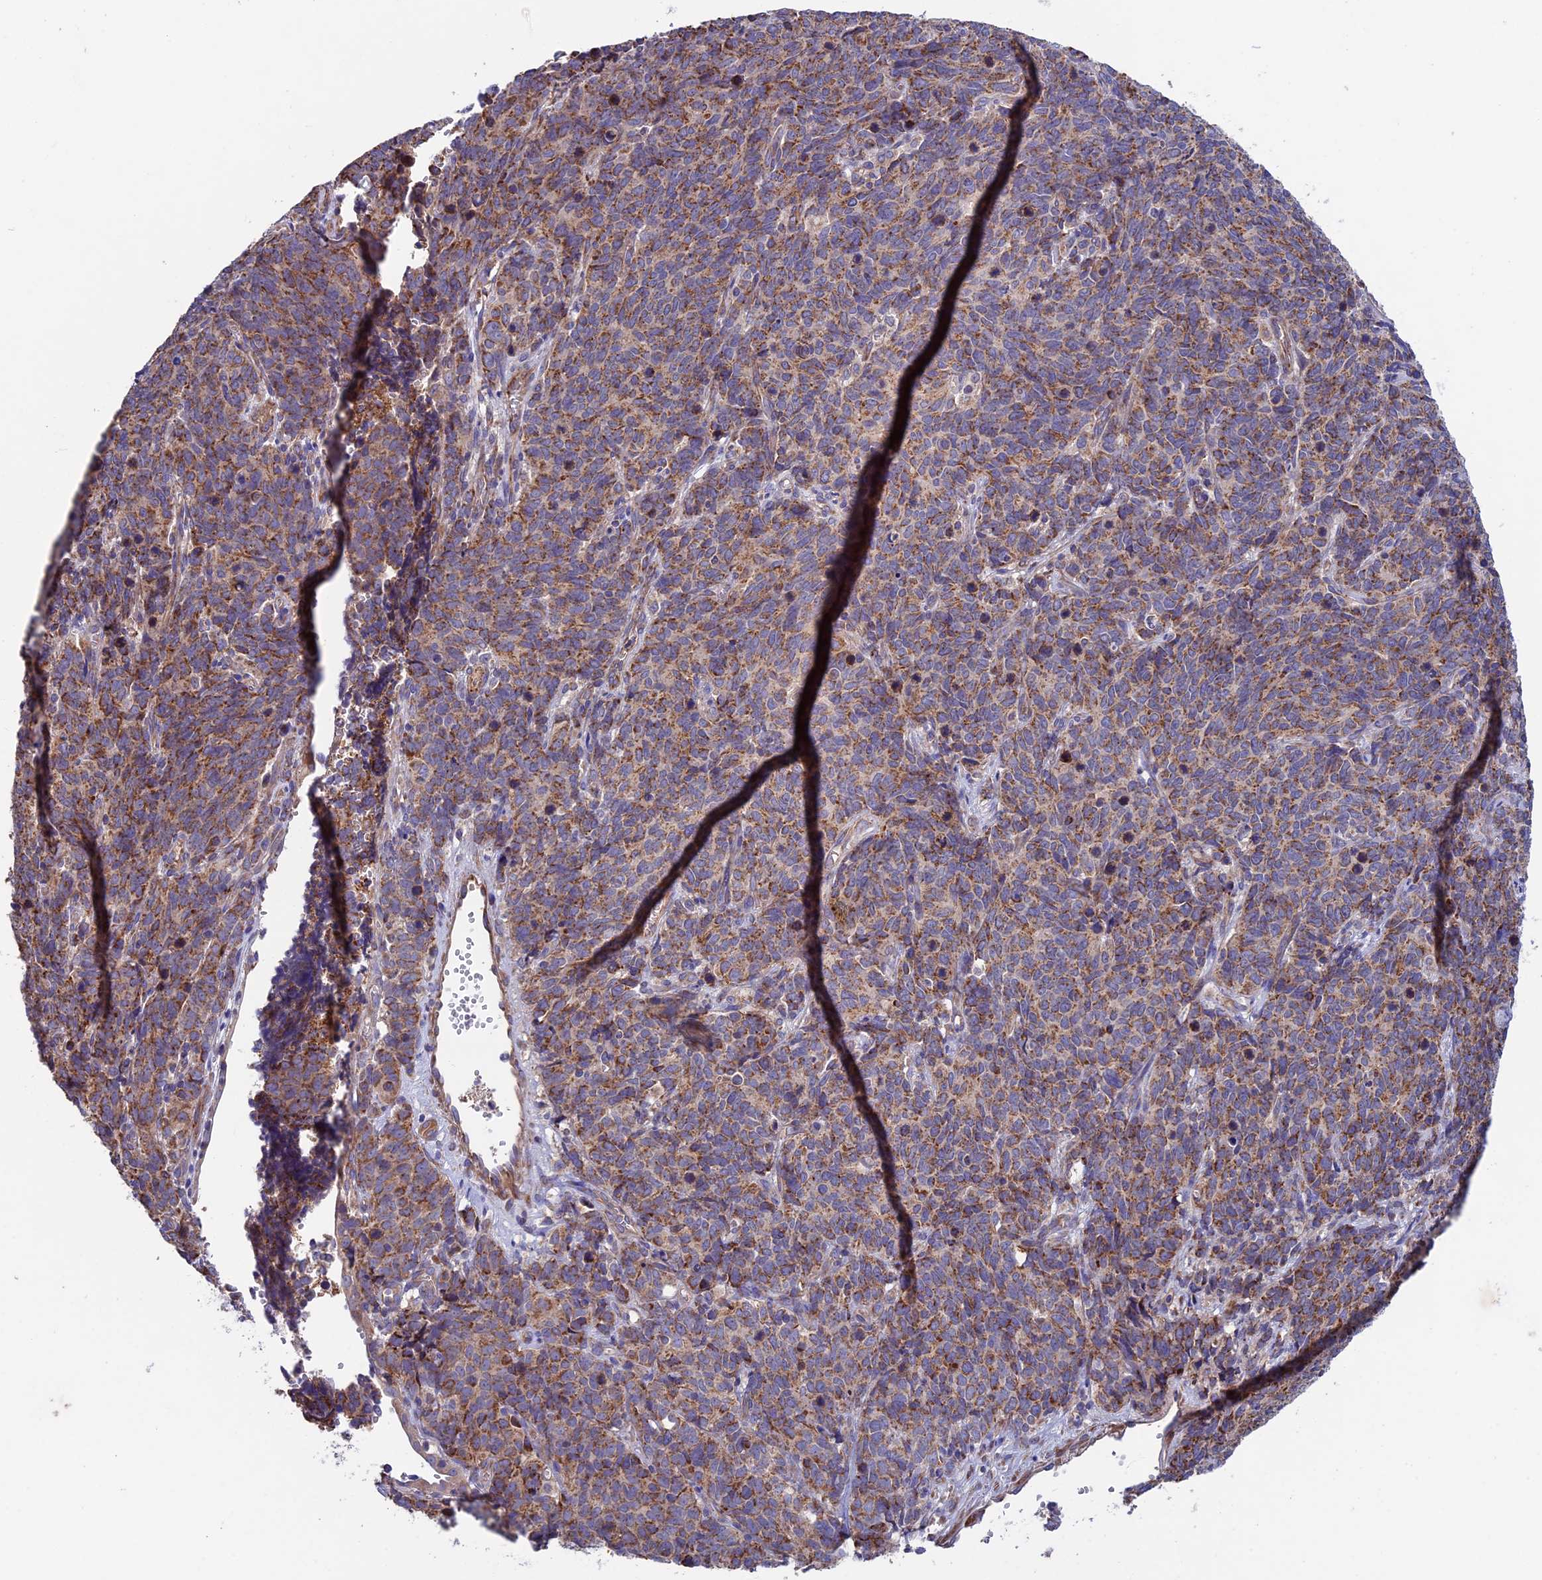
{"staining": {"intensity": "moderate", "quantity": ">75%", "location": "cytoplasmic/membranous"}, "tissue": "cervical cancer", "cell_type": "Tumor cells", "image_type": "cancer", "snomed": [{"axis": "morphology", "description": "Squamous cell carcinoma, NOS"}, {"axis": "topography", "description": "Cervix"}], "caption": "Immunohistochemical staining of cervical cancer (squamous cell carcinoma) demonstrates medium levels of moderate cytoplasmic/membranous protein positivity in approximately >75% of tumor cells.", "gene": "SLC15A5", "patient": {"sex": "female", "age": 60}}